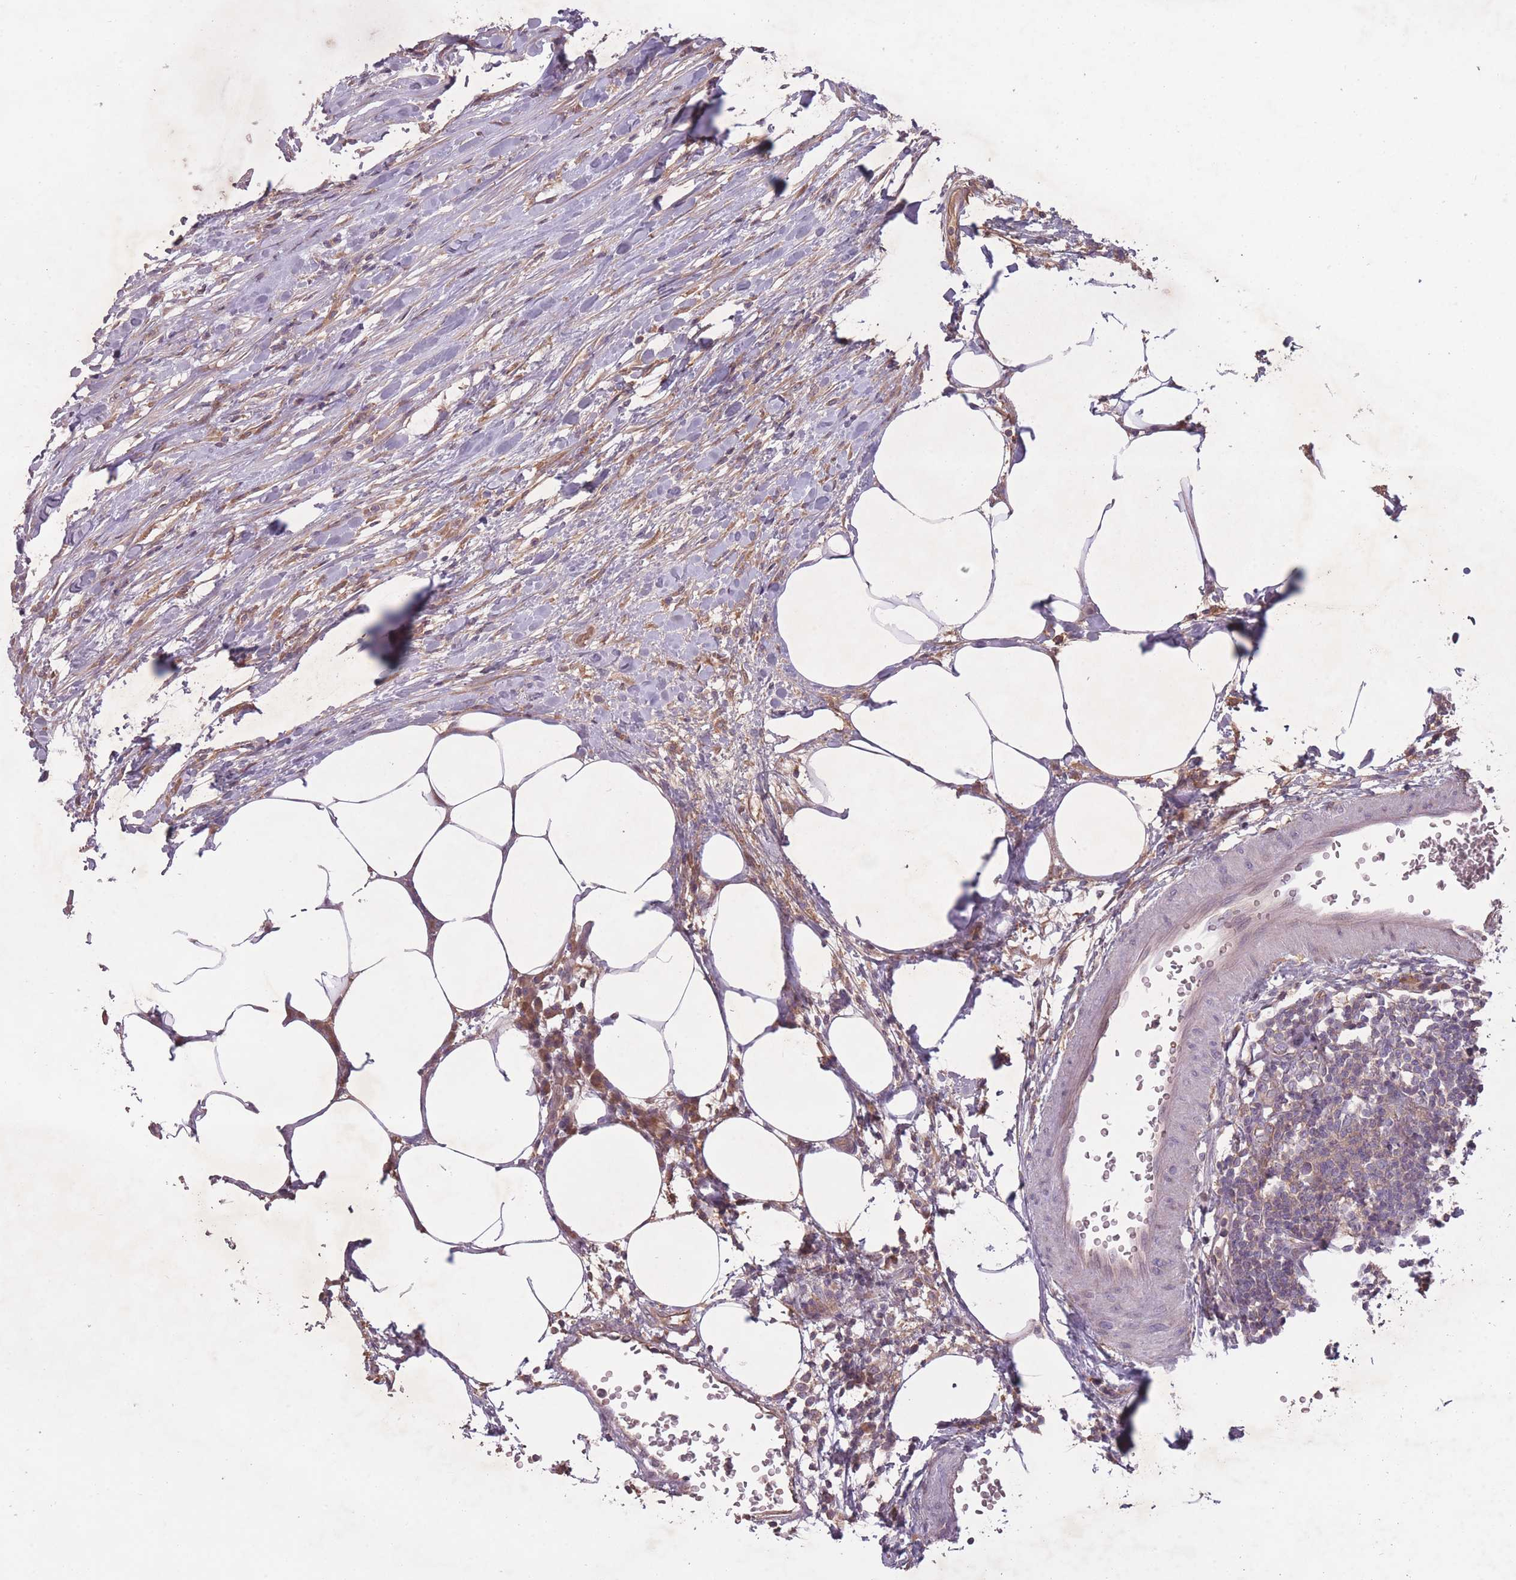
{"staining": {"intensity": "negative", "quantity": "none", "location": "none"}, "tissue": "urothelial cancer", "cell_type": "Tumor cells", "image_type": "cancer", "snomed": [{"axis": "morphology", "description": "Urothelial carcinoma, High grade"}, {"axis": "topography", "description": "Urinary bladder"}], "caption": "Image shows no protein positivity in tumor cells of urothelial cancer tissue.", "gene": "OR2V2", "patient": {"sex": "male", "age": 61}}